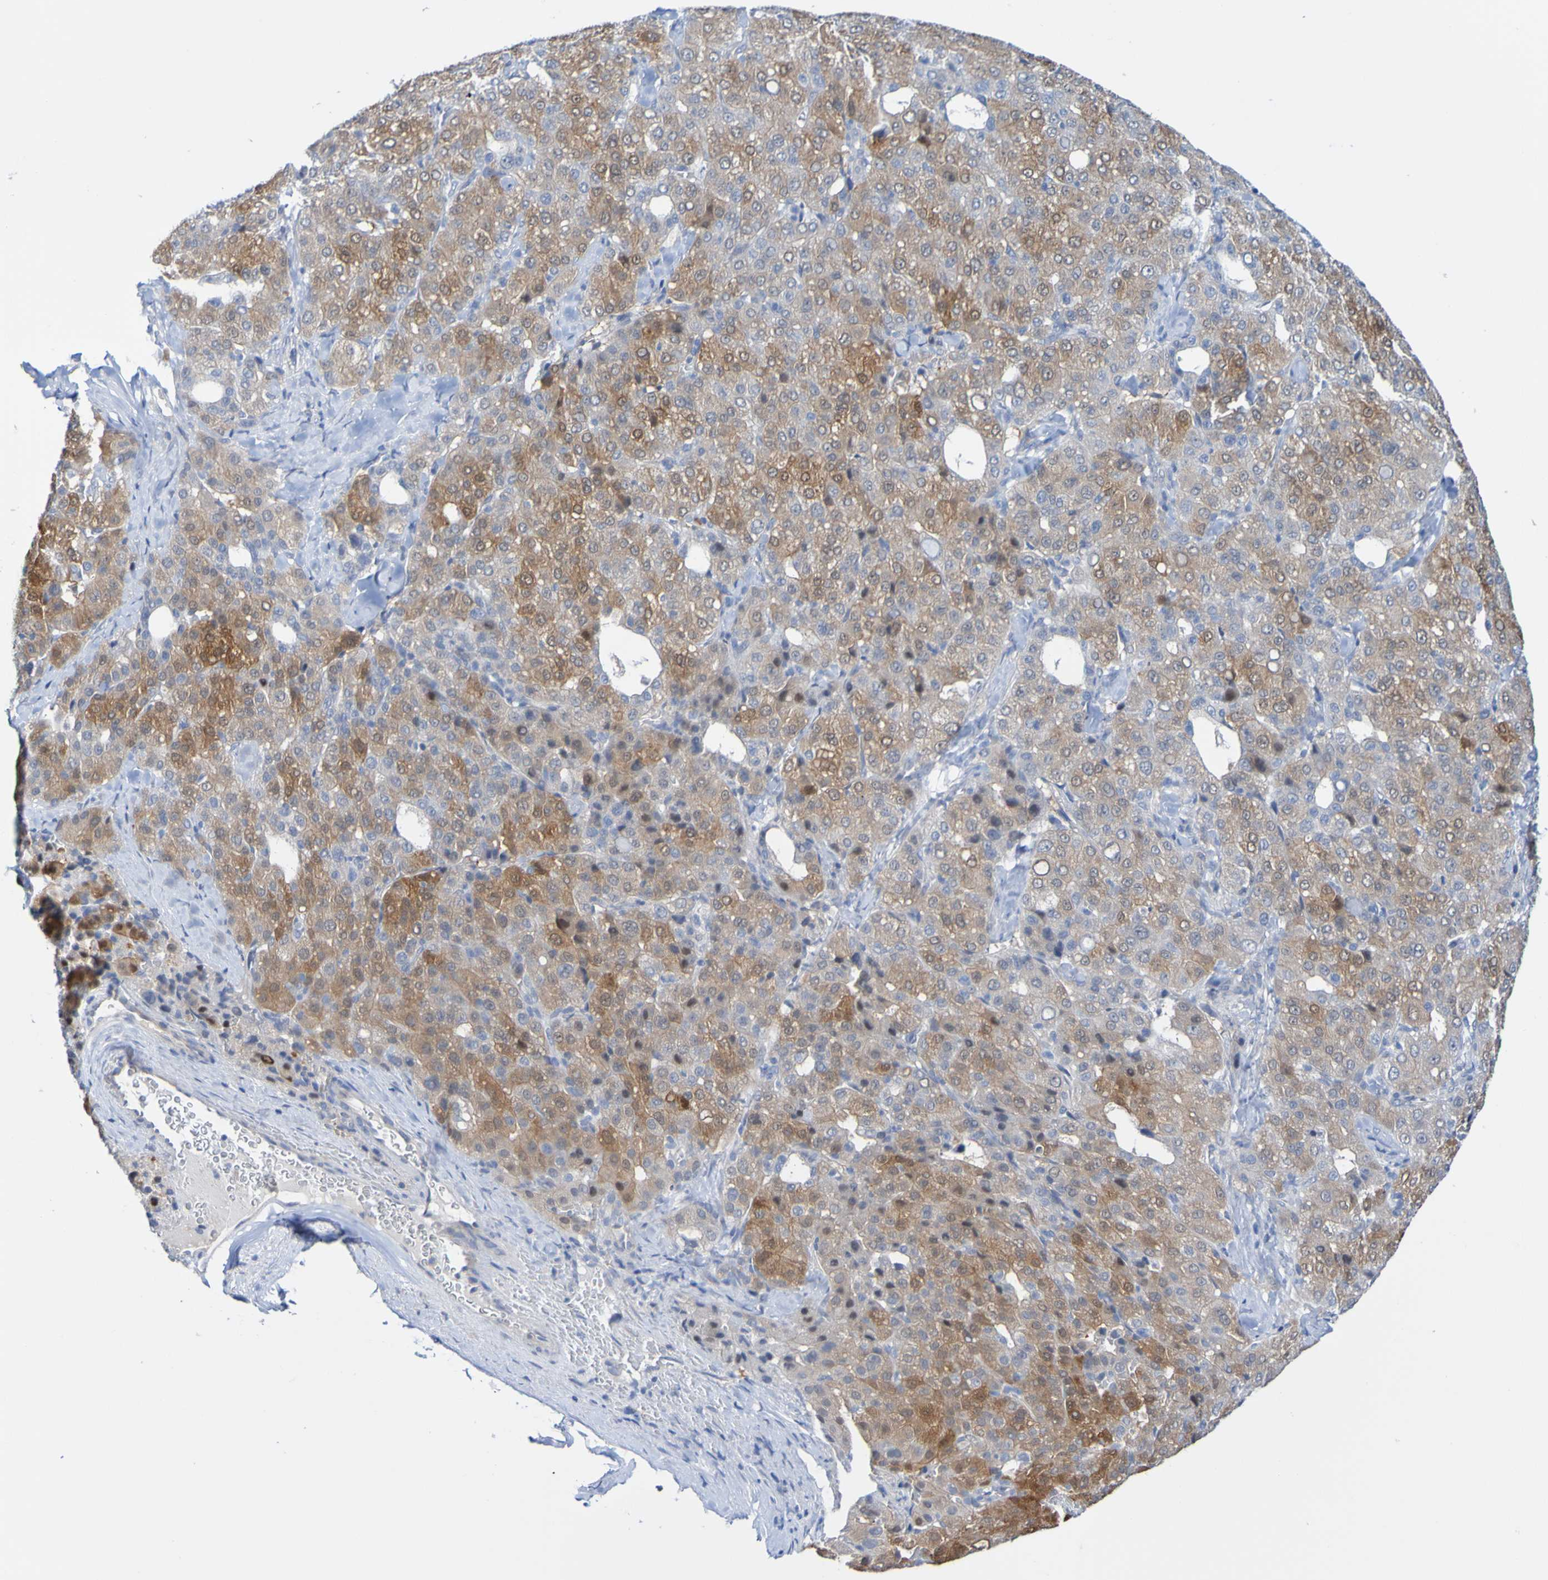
{"staining": {"intensity": "moderate", "quantity": ">75%", "location": "cytoplasmic/membranous"}, "tissue": "liver cancer", "cell_type": "Tumor cells", "image_type": "cancer", "snomed": [{"axis": "morphology", "description": "Carcinoma, Hepatocellular, NOS"}, {"axis": "topography", "description": "Liver"}], "caption": "Tumor cells display medium levels of moderate cytoplasmic/membranous expression in approximately >75% of cells in liver cancer.", "gene": "ACMSD", "patient": {"sex": "male", "age": 65}}